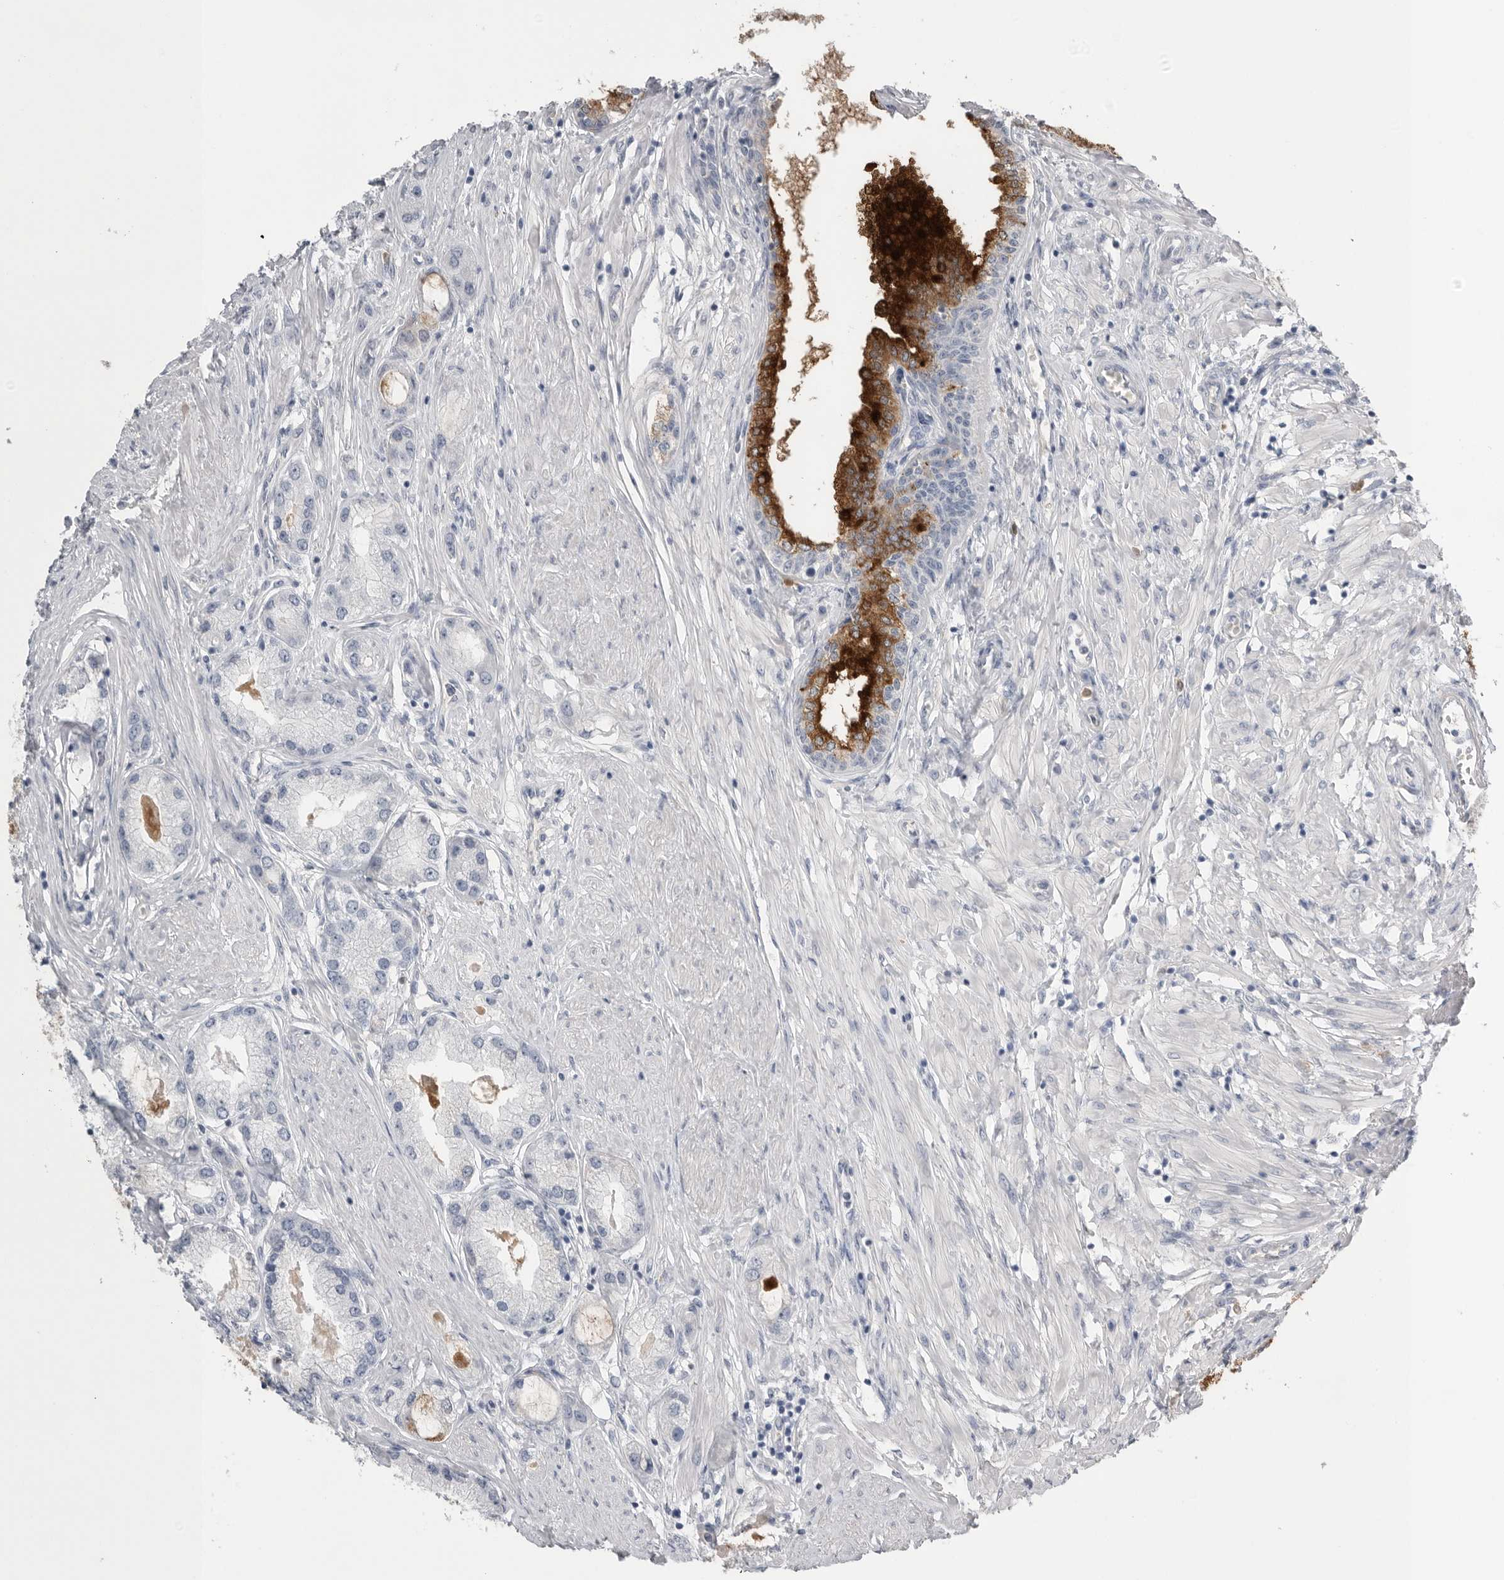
{"staining": {"intensity": "strong", "quantity": "<25%", "location": "cytoplasmic/membranous"}, "tissue": "prostate cancer", "cell_type": "Tumor cells", "image_type": "cancer", "snomed": [{"axis": "morphology", "description": "Adenocarcinoma, Low grade"}, {"axis": "topography", "description": "Prostate"}], "caption": "Strong cytoplasmic/membranous expression is appreciated in approximately <25% of tumor cells in adenocarcinoma (low-grade) (prostate).", "gene": "TIMP1", "patient": {"sex": "male", "age": 62}}